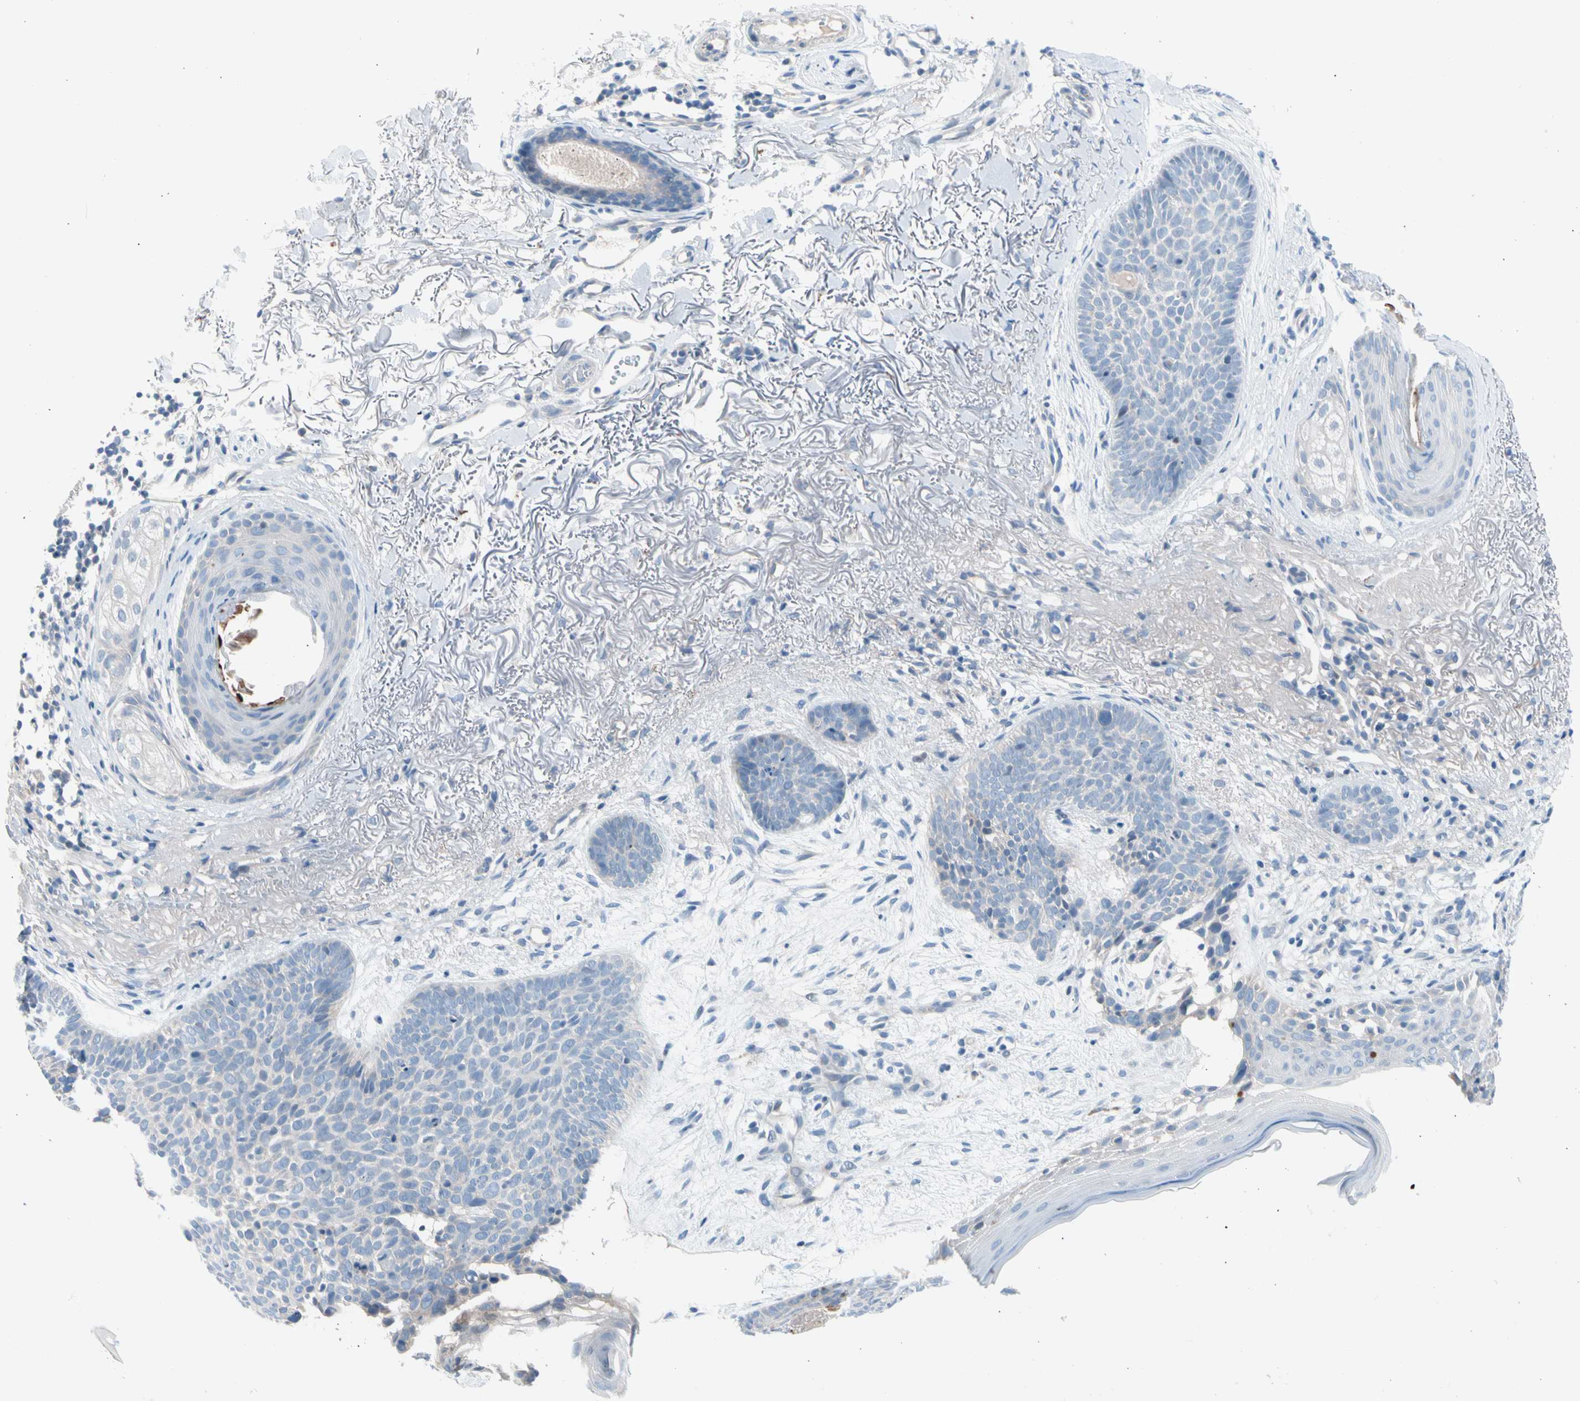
{"staining": {"intensity": "negative", "quantity": "none", "location": "none"}, "tissue": "skin cancer", "cell_type": "Tumor cells", "image_type": "cancer", "snomed": [{"axis": "morphology", "description": "Normal tissue, NOS"}, {"axis": "morphology", "description": "Basal cell carcinoma"}, {"axis": "topography", "description": "Skin"}], "caption": "An immunohistochemistry image of basal cell carcinoma (skin) is shown. There is no staining in tumor cells of basal cell carcinoma (skin). Nuclei are stained in blue.", "gene": "CASQ1", "patient": {"sex": "female", "age": 70}}